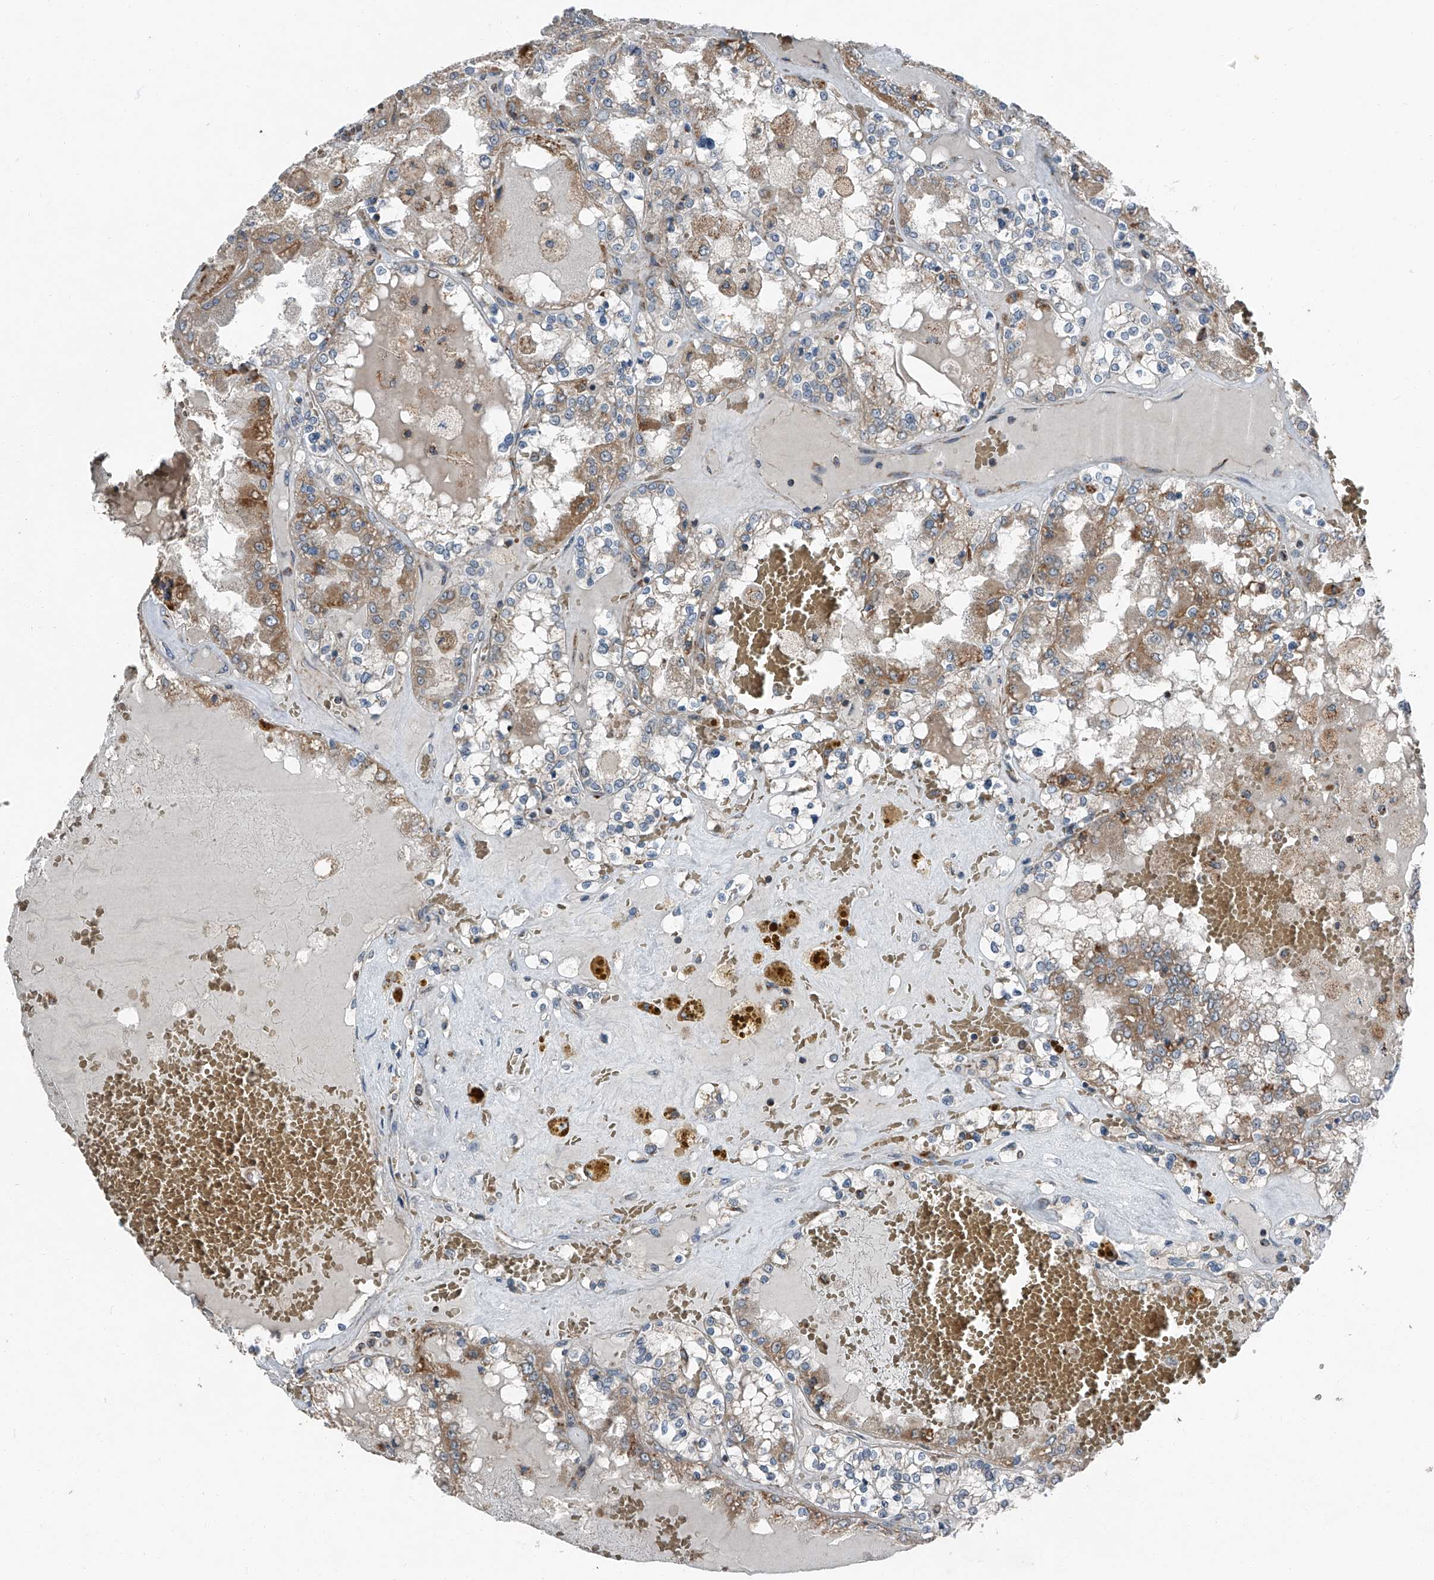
{"staining": {"intensity": "moderate", "quantity": ">75%", "location": "cytoplasmic/membranous"}, "tissue": "renal cancer", "cell_type": "Tumor cells", "image_type": "cancer", "snomed": [{"axis": "morphology", "description": "Adenocarcinoma, NOS"}, {"axis": "topography", "description": "Kidney"}], "caption": "Renal cancer stained for a protein shows moderate cytoplasmic/membranous positivity in tumor cells.", "gene": "CHRNA7", "patient": {"sex": "female", "age": 56}}